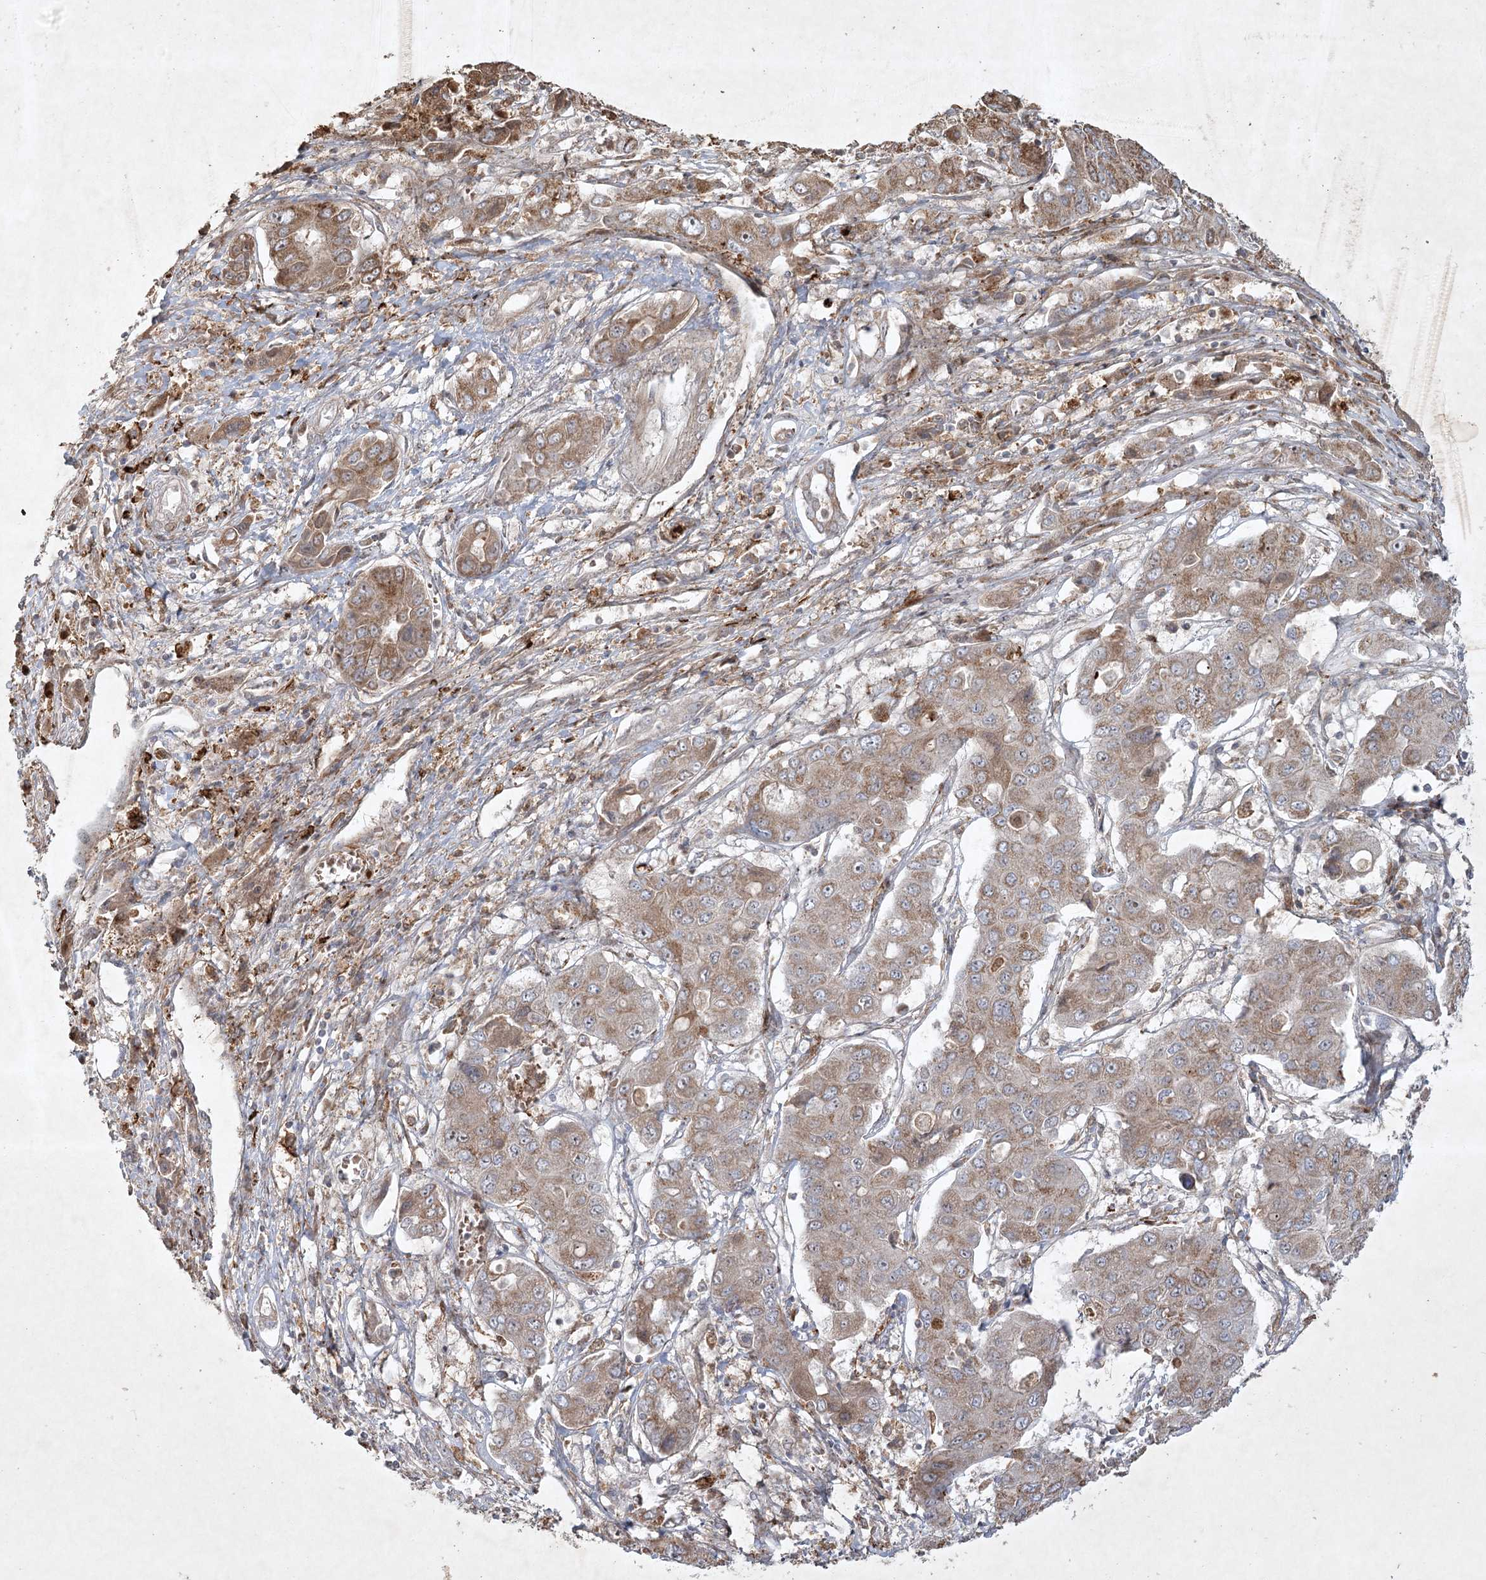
{"staining": {"intensity": "moderate", "quantity": ">75%", "location": "cytoplasmic/membranous"}, "tissue": "liver cancer", "cell_type": "Tumor cells", "image_type": "cancer", "snomed": [{"axis": "morphology", "description": "Cholangiocarcinoma"}, {"axis": "topography", "description": "Liver"}], "caption": "Protein staining of liver cholangiocarcinoma tissue demonstrates moderate cytoplasmic/membranous staining in approximately >75% of tumor cells.", "gene": "KBTBD4", "patient": {"sex": "male", "age": 67}}